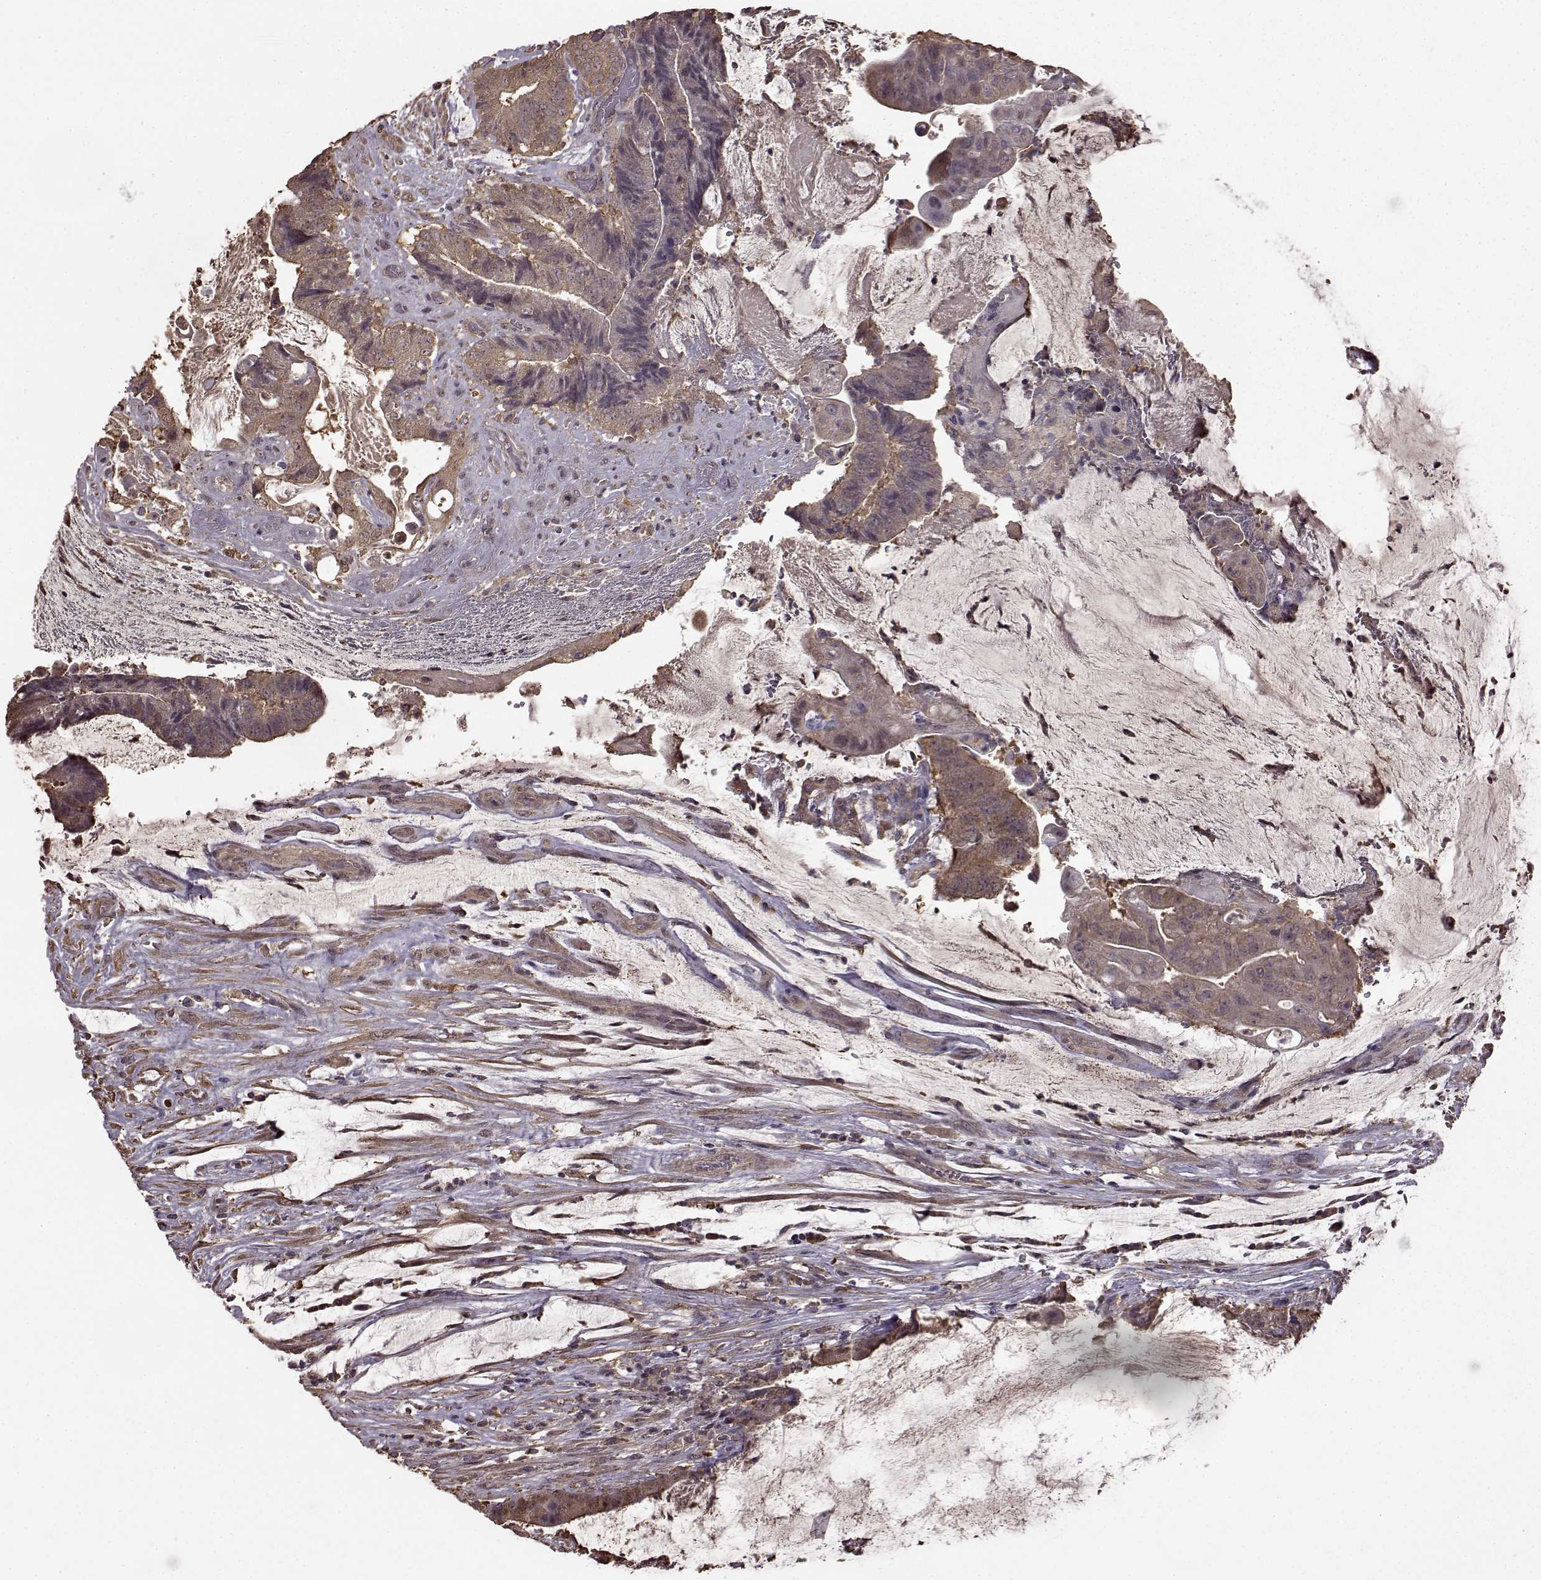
{"staining": {"intensity": "moderate", "quantity": "25%-75%", "location": "cytoplasmic/membranous"}, "tissue": "colorectal cancer", "cell_type": "Tumor cells", "image_type": "cancer", "snomed": [{"axis": "morphology", "description": "Adenocarcinoma, NOS"}, {"axis": "topography", "description": "Colon"}], "caption": "About 25%-75% of tumor cells in colorectal adenocarcinoma demonstrate moderate cytoplasmic/membranous protein positivity as visualized by brown immunohistochemical staining.", "gene": "NME1-NME2", "patient": {"sex": "female", "age": 43}}